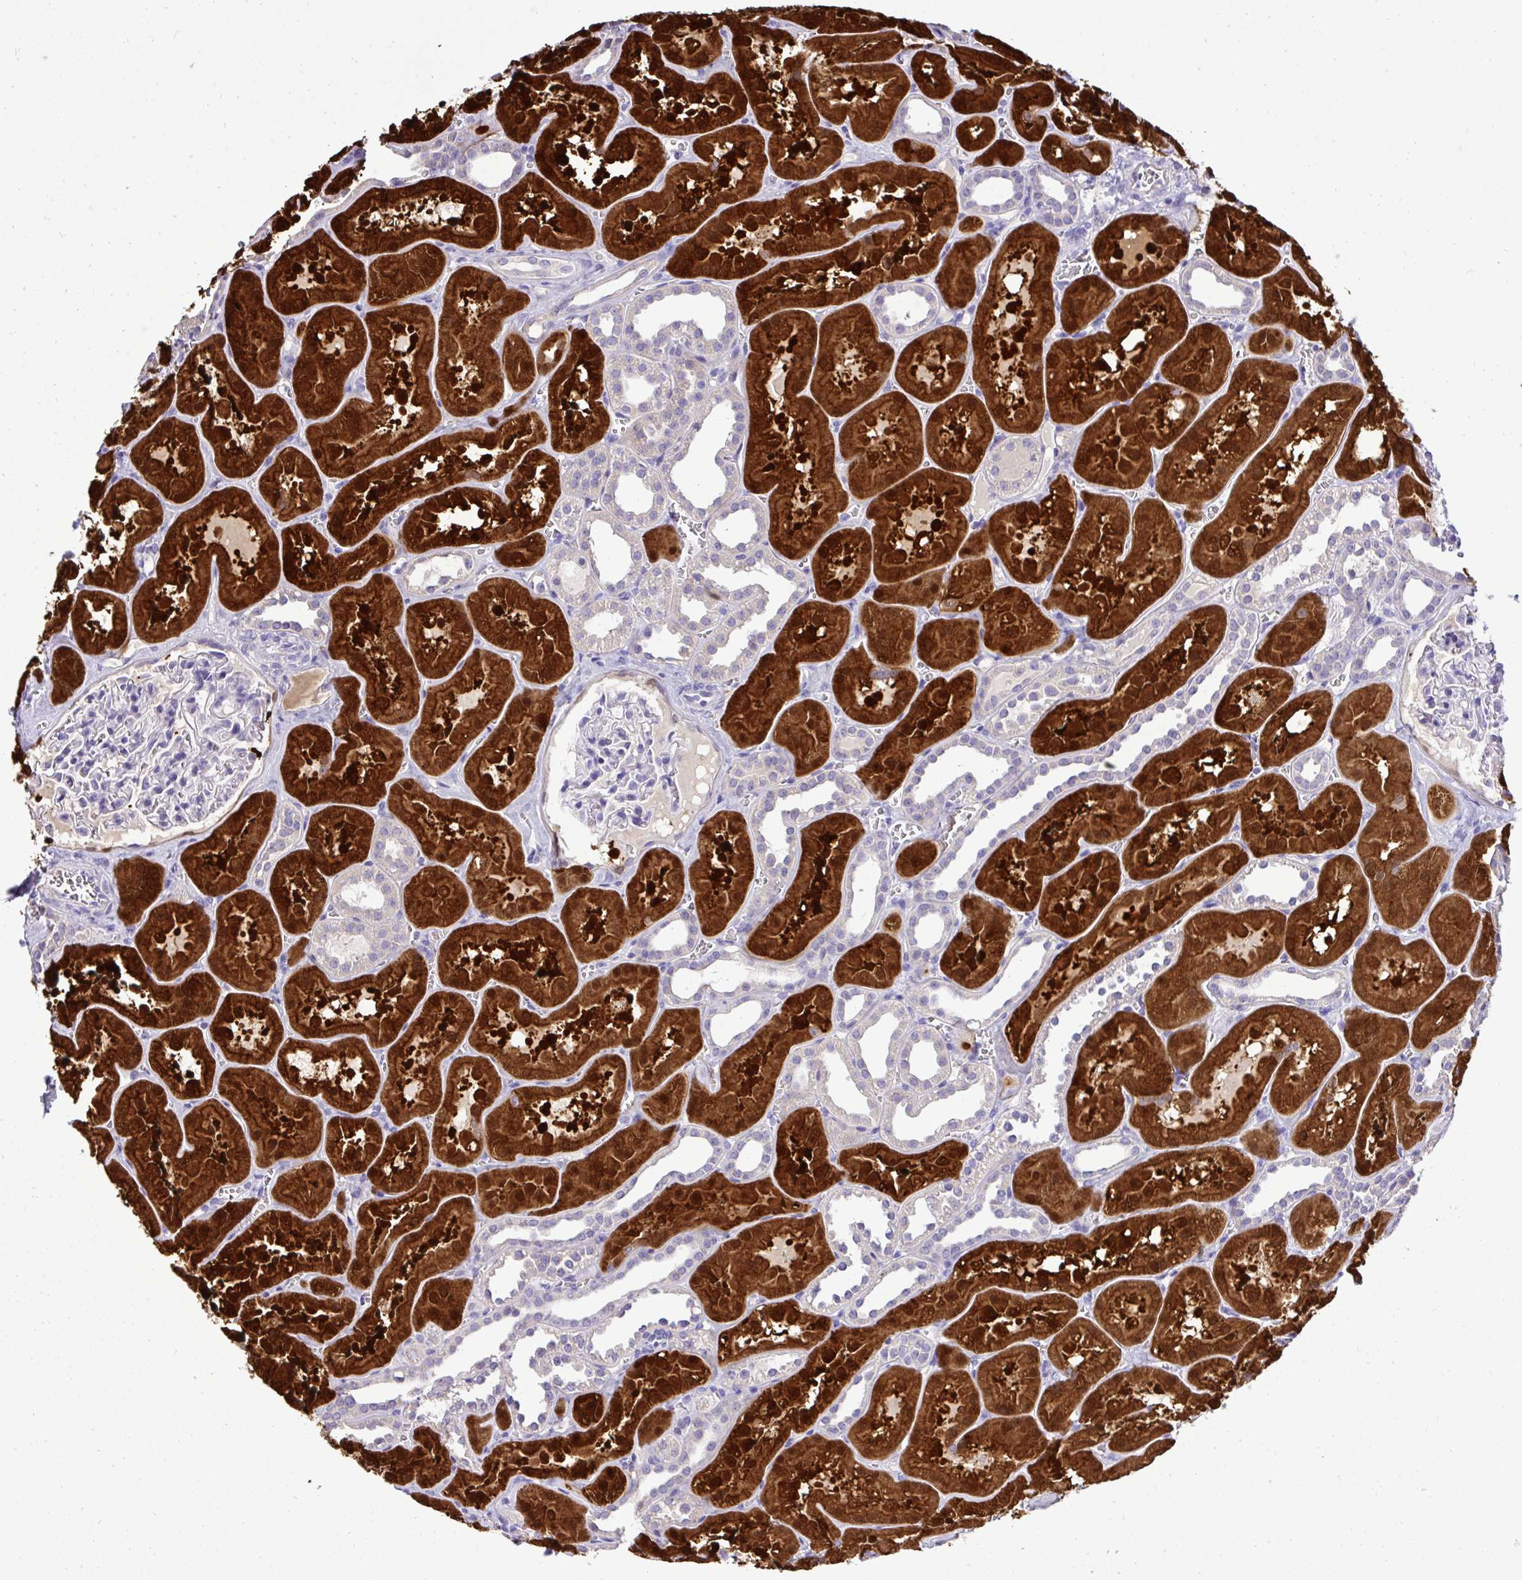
{"staining": {"intensity": "strong", "quantity": "<25%", "location": "cytoplasmic/membranous"}, "tissue": "kidney", "cell_type": "Cells in glomeruli", "image_type": "normal", "snomed": [{"axis": "morphology", "description": "Normal tissue, NOS"}, {"axis": "topography", "description": "Kidney"}], "caption": "About <25% of cells in glomeruli in unremarkable kidney reveal strong cytoplasmic/membranous protein staining as visualized by brown immunohistochemical staining.", "gene": "ST8SIA2", "patient": {"sex": "female", "age": 41}}